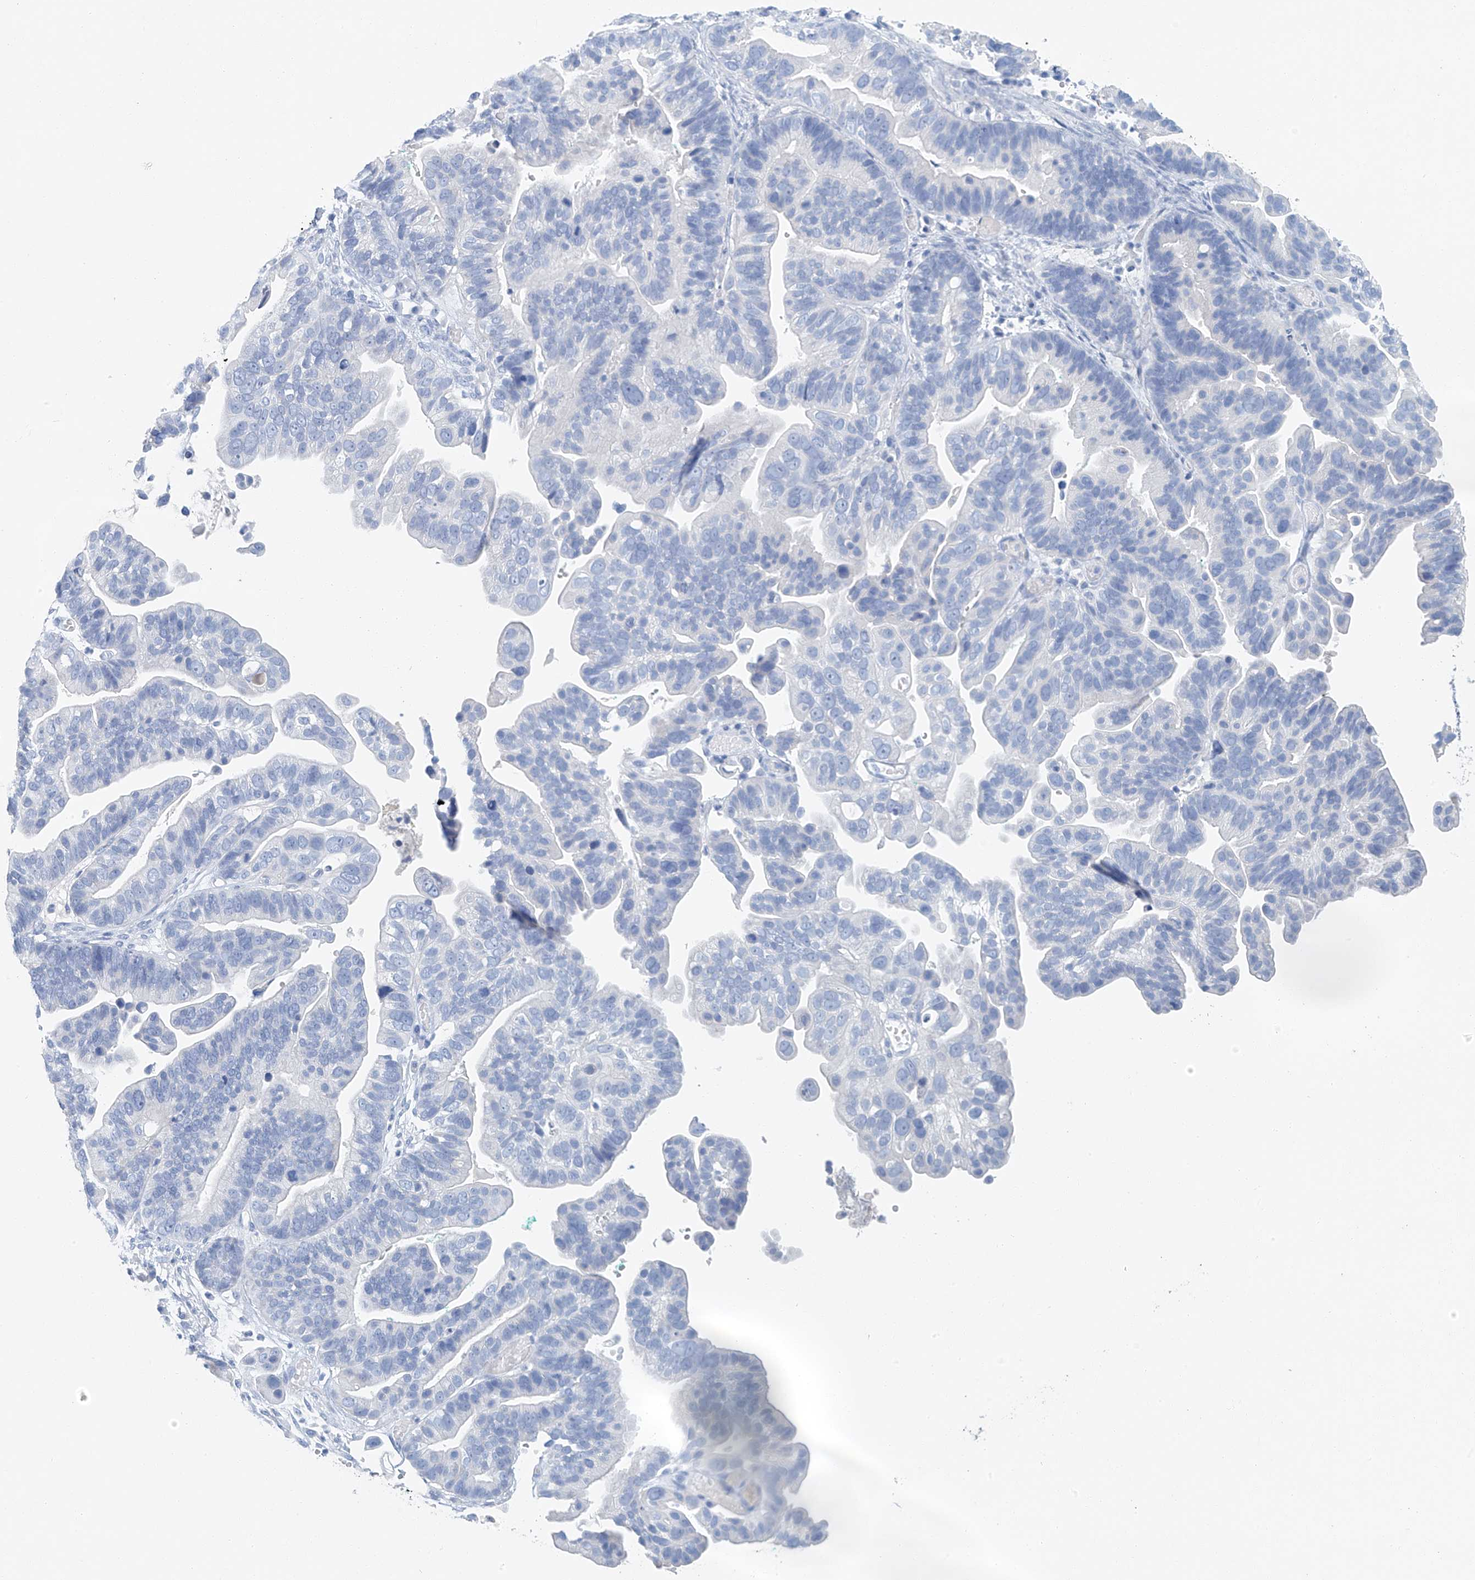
{"staining": {"intensity": "negative", "quantity": "none", "location": "none"}, "tissue": "ovarian cancer", "cell_type": "Tumor cells", "image_type": "cancer", "snomed": [{"axis": "morphology", "description": "Cystadenocarcinoma, serous, NOS"}, {"axis": "topography", "description": "Ovary"}], "caption": "Immunohistochemistry of human ovarian cancer (serous cystadenocarcinoma) exhibits no staining in tumor cells.", "gene": "C1orf87", "patient": {"sex": "female", "age": 56}}